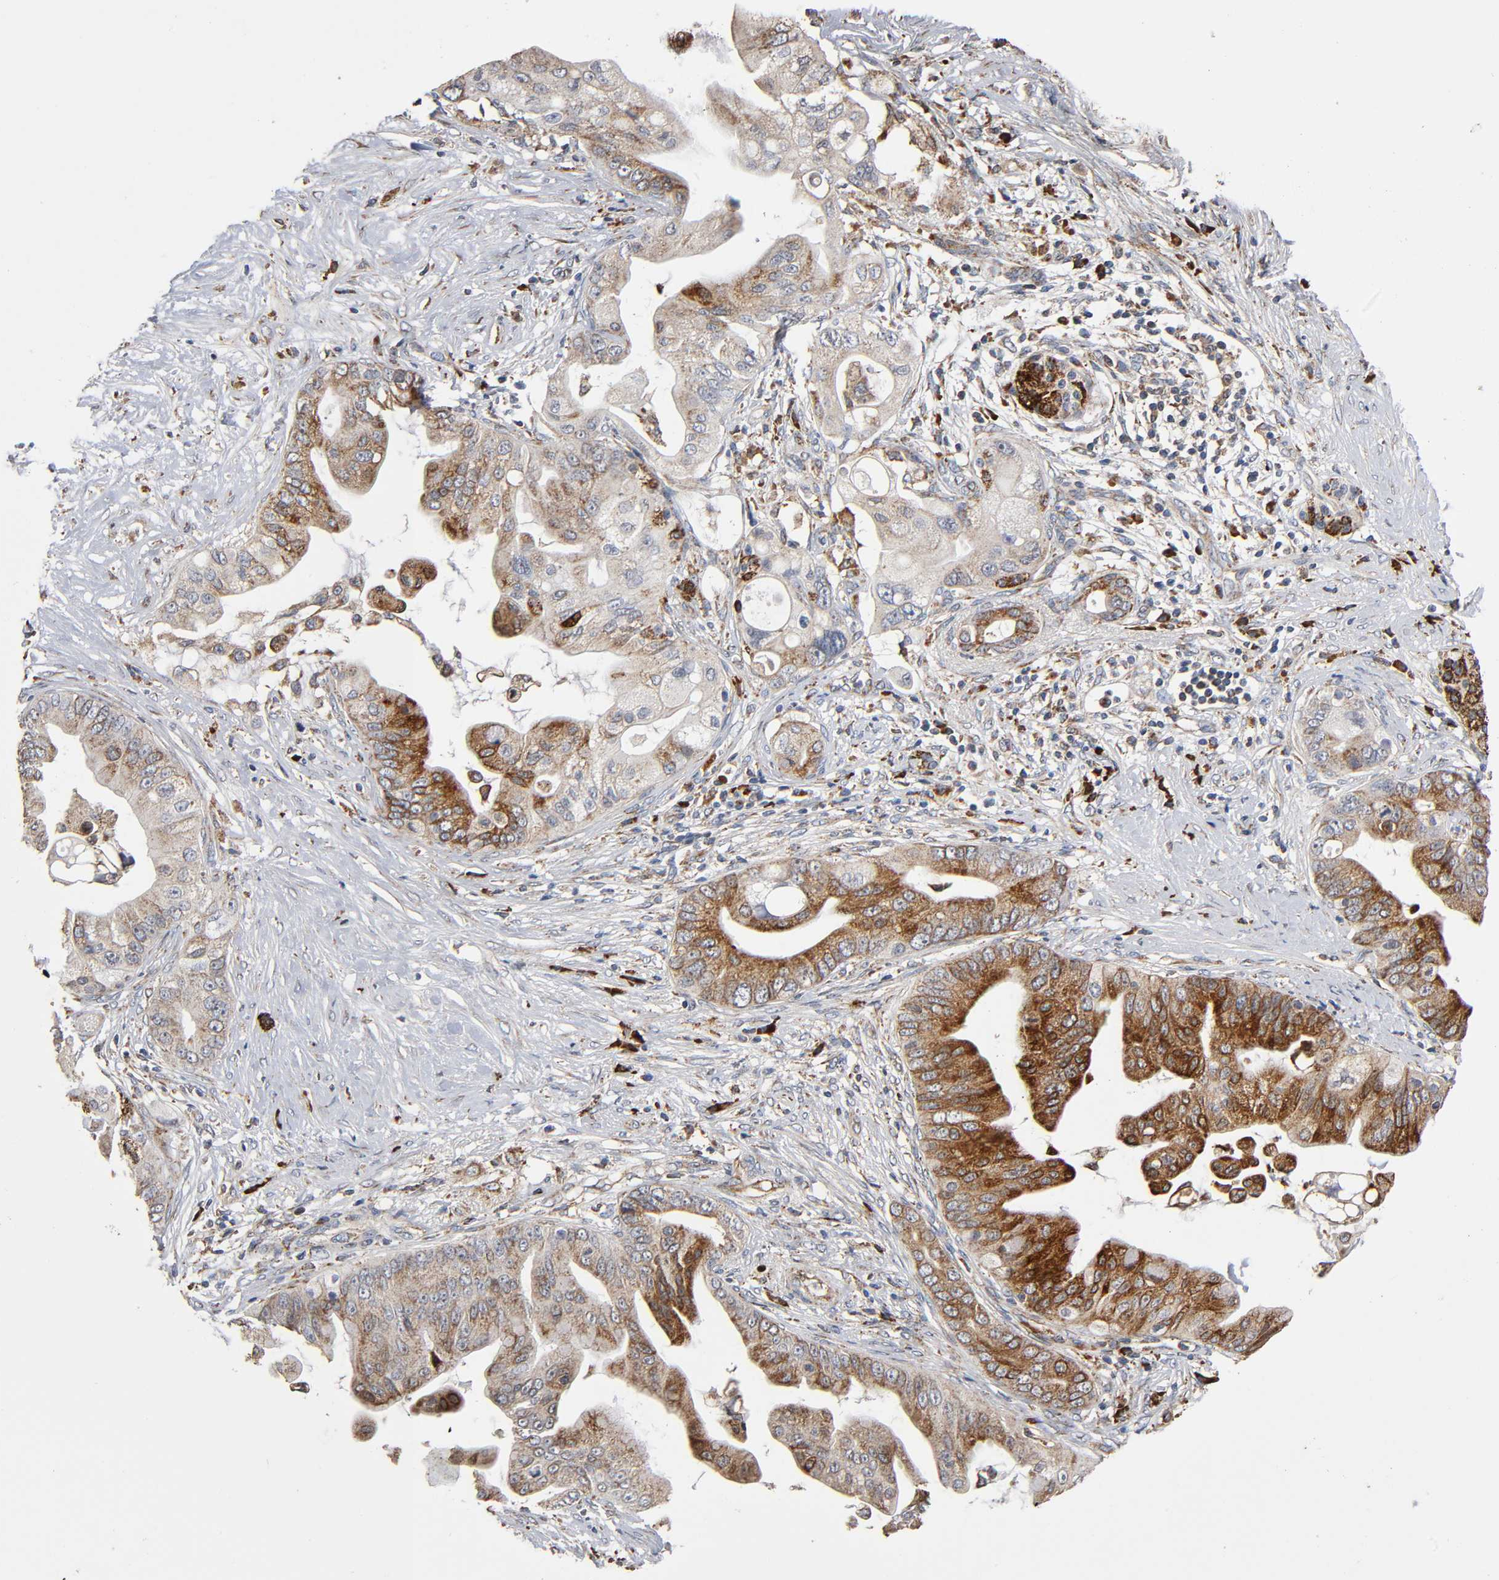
{"staining": {"intensity": "moderate", "quantity": "25%-75%", "location": "cytoplasmic/membranous"}, "tissue": "pancreatic cancer", "cell_type": "Tumor cells", "image_type": "cancer", "snomed": [{"axis": "morphology", "description": "Adenocarcinoma, NOS"}, {"axis": "topography", "description": "Pancreas"}], "caption": "This histopathology image exhibits pancreatic adenocarcinoma stained with immunohistochemistry to label a protein in brown. The cytoplasmic/membranous of tumor cells show moderate positivity for the protein. Nuclei are counter-stained blue.", "gene": "MAP3K1", "patient": {"sex": "female", "age": 75}}